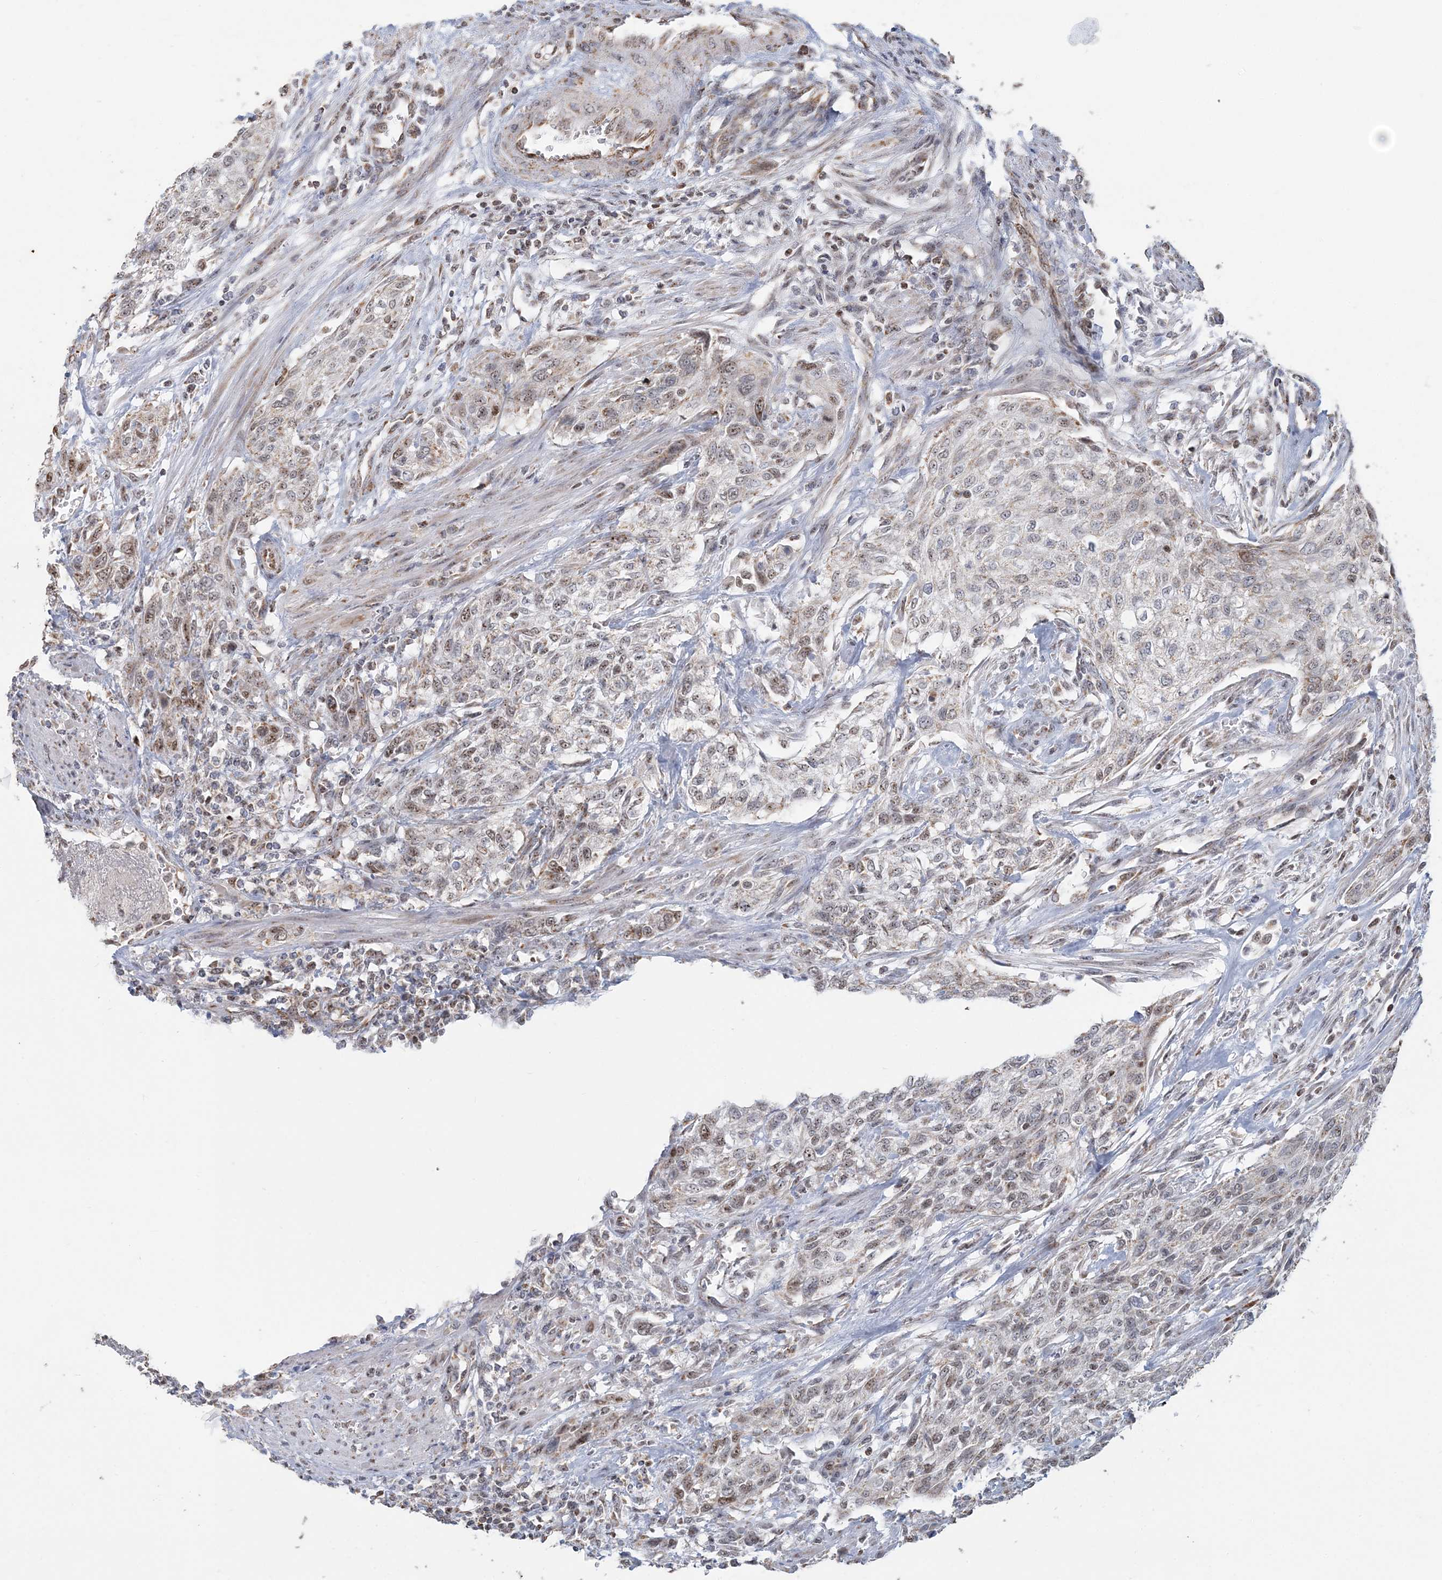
{"staining": {"intensity": "weak", "quantity": "25%-75%", "location": "cytoplasmic/membranous,nuclear"}, "tissue": "urothelial cancer", "cell_type": "Tumor cells", "image_type": "cancer", "snomed": [{"axis": "morphology", "description": "Urothelial carcinoma, High grade"}, {"axis": "topography", "description": "Urinary bladder"}], "caption": "Immunohistochemical staining of urothelial cancer exhibits low levels of weak cytoplasmic/membranous and nuclear protein positivity in approximately 25%-75% of tumor cells.", "gene": "SUCLG1", "patient": {"sex": "male", "age": 35}}